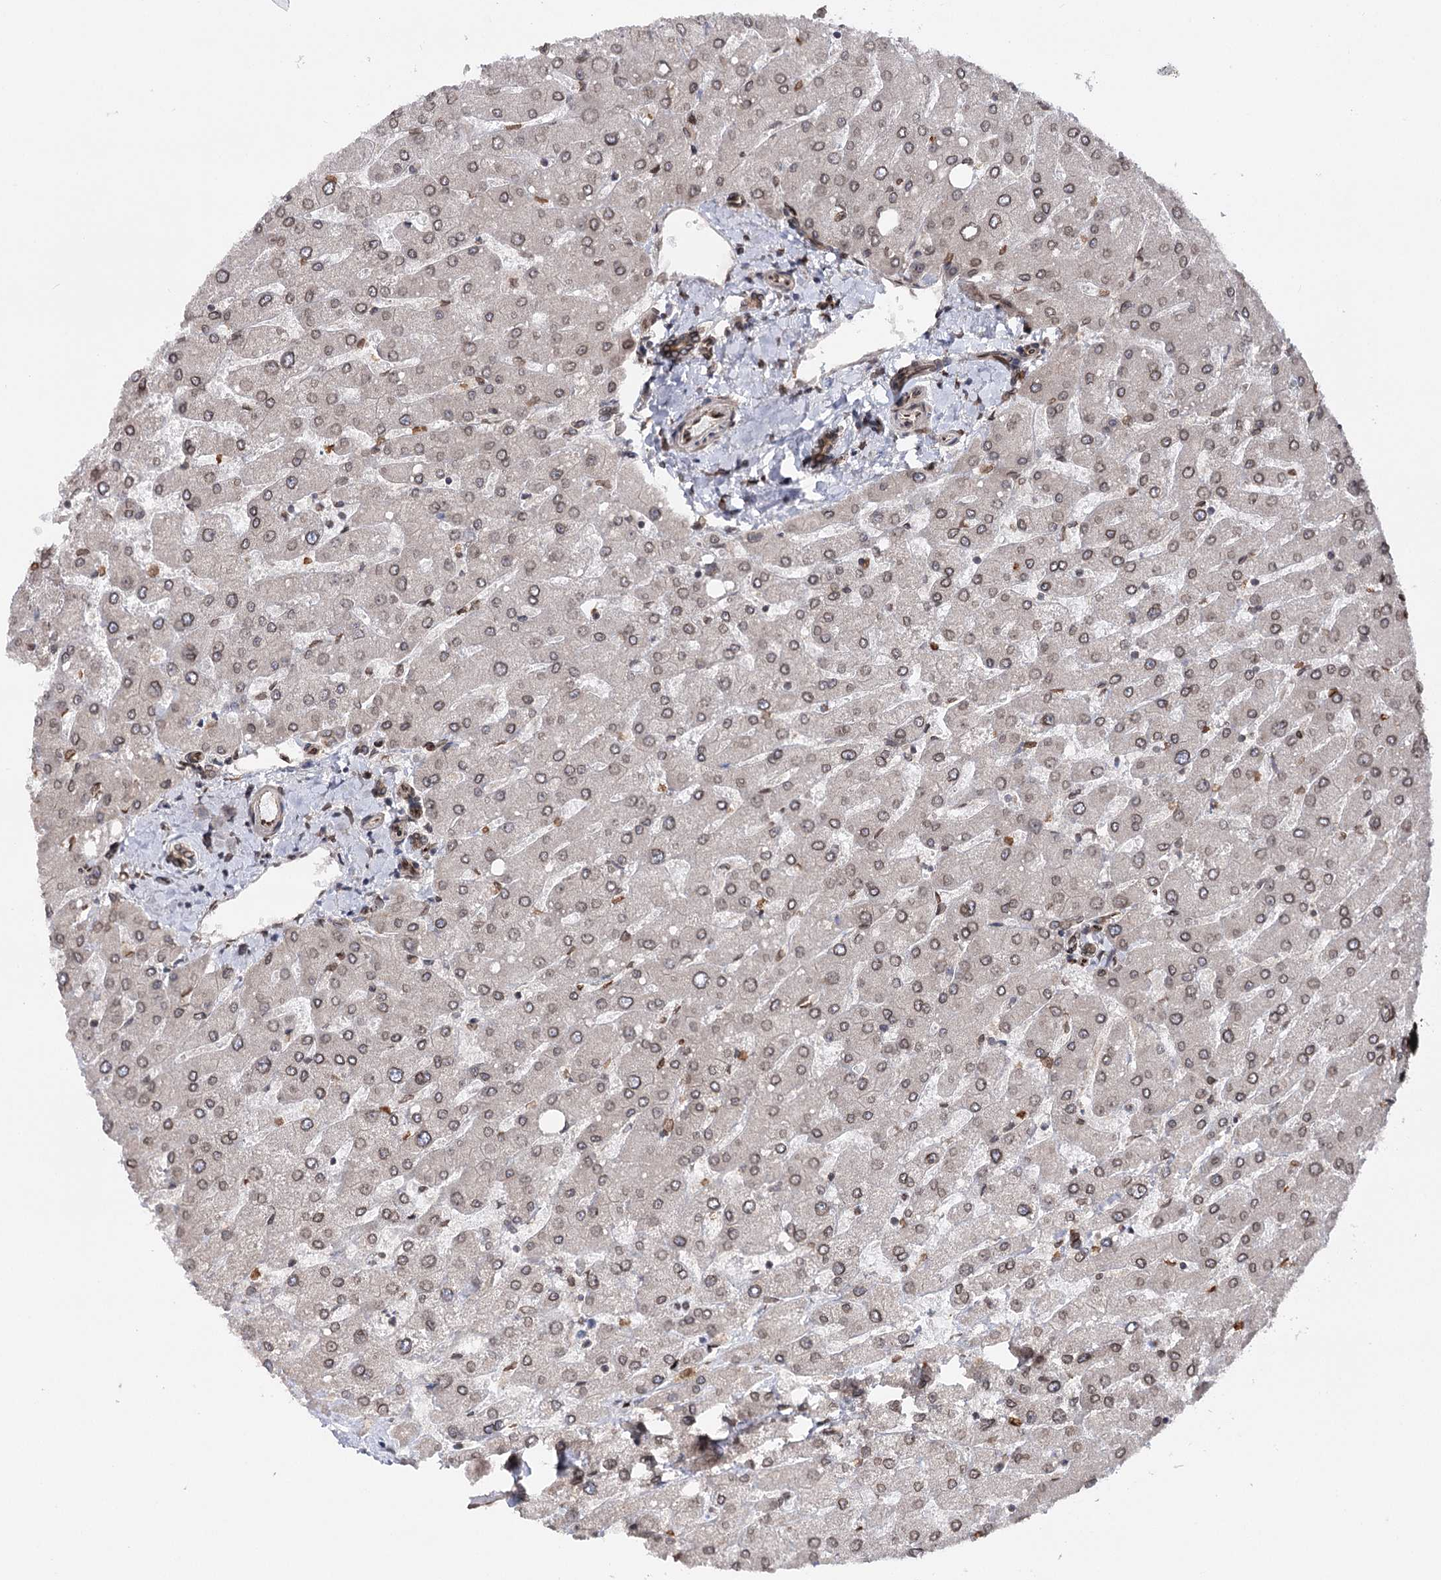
{"staining": {"intensity": "moderate", "quantity": "25%-75%", "location": "cytoplasmic/membranous,nuclear"}, "tissue": "liver", "cell_type": "Cholangiocytes", "image_type": "normal", "snomed": [{"axis": "morphology", "description": "Normal tissue, NOS"}, {"axis": "topography", "description": "Liver"}], "caption": "IHC staining of benign liver, which demonstrates medium levels of moderate cytoplasmic/membranous,nuclear expression in about 25%-75% of cholangiocytes indicating moderate cytoplasmic/membranous,nuclear protein expression. The staining was performed using DAB (brown) for protein detection and nuclei were counterstained in hematoxylin (blue).", "gene": "FGFR1OP2", "patient": {"sex": "male", "age": 55}}